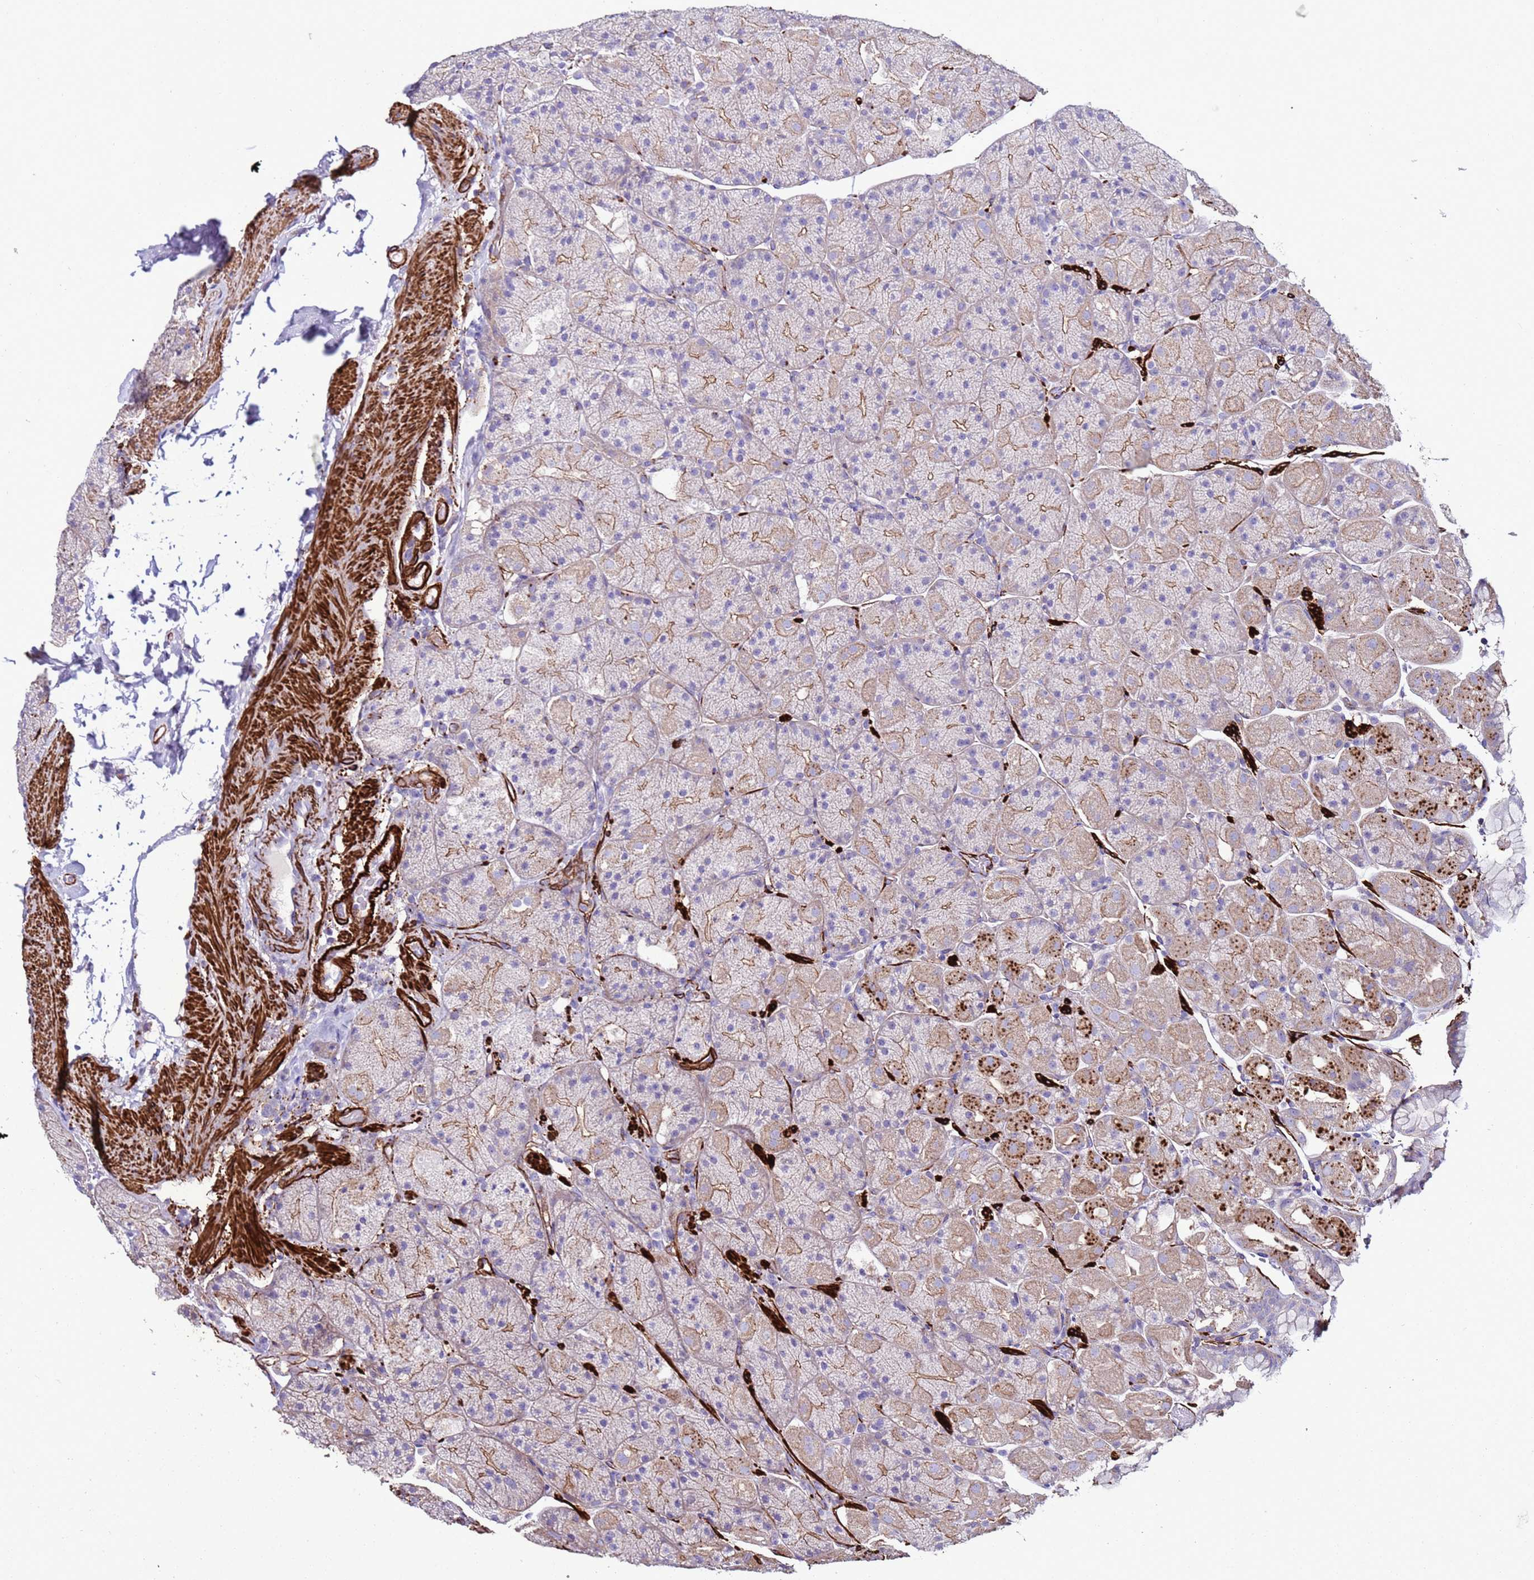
{"staining": {"intensity": "moderate", "quantity": "25%-75%", "location": "cytoplasmic/membranous"}, "tissue": "stomach", "cell_type": "Glandular cells", "image_type": "normal", "snomed": [{"axis": "morphology", "description": "Normal tissue, NOS"}, {"axis": "topography", "description": "Stomach, upper"}, {"axis": "topography", "description": "Stomach, lower"}], "caption": "DAB (3,3'-diaminobenzidine) immunohistochemical staining of normal human stomach demonstrates moderate cytoplasmic/membranous protein staining in about 25%-75% of glandular cells. Ihc stains the protein of interest in brown and the nuclei are stained blue.", "gene": "RABL2A", "patient": {"sex": "male", "age": 67}}